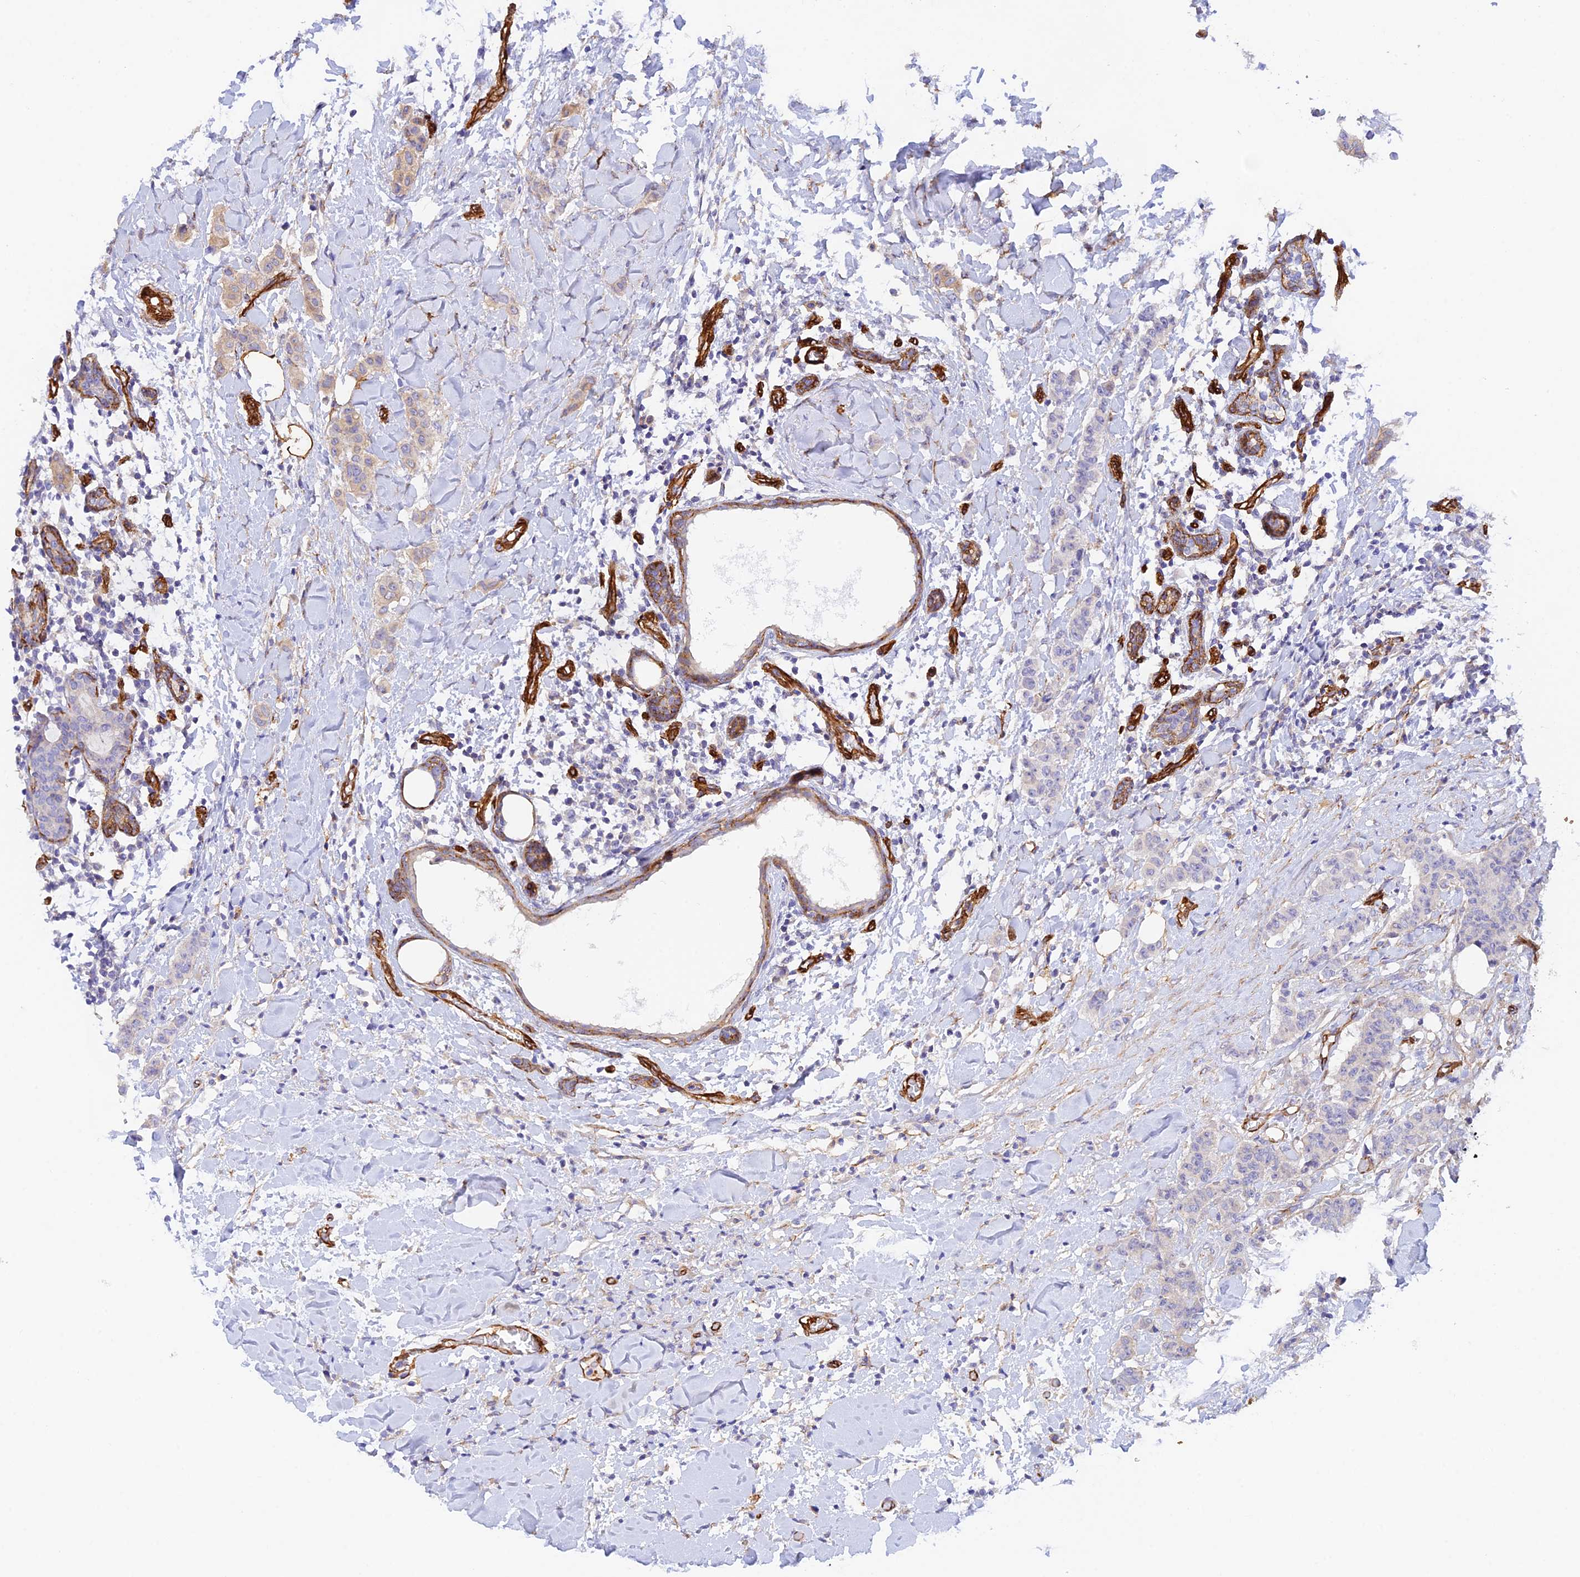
{"staining": {"intensity": "weak", "quantity": "25%-75%", "location": "cytoplasmic/membranous"}, "tissue": "breast cancer", "cell_type": "Tumor cells", "image_type": "cancer", "snomed": [{"axis": "morphology", "description": "Duct carcinoma"}, {"axis": "topography", "description": "Breast"}], "caption": "Breast cancer (intraductal carcinoma) stained with DAB (3,3'-diaminobenzidine) IHC displays low levels of weak cytoplasmic/membranous staining in about 25%-75% of tumor cells.", "gene": "MYO9A", "patient": {"sex": "female", "age": 40}}